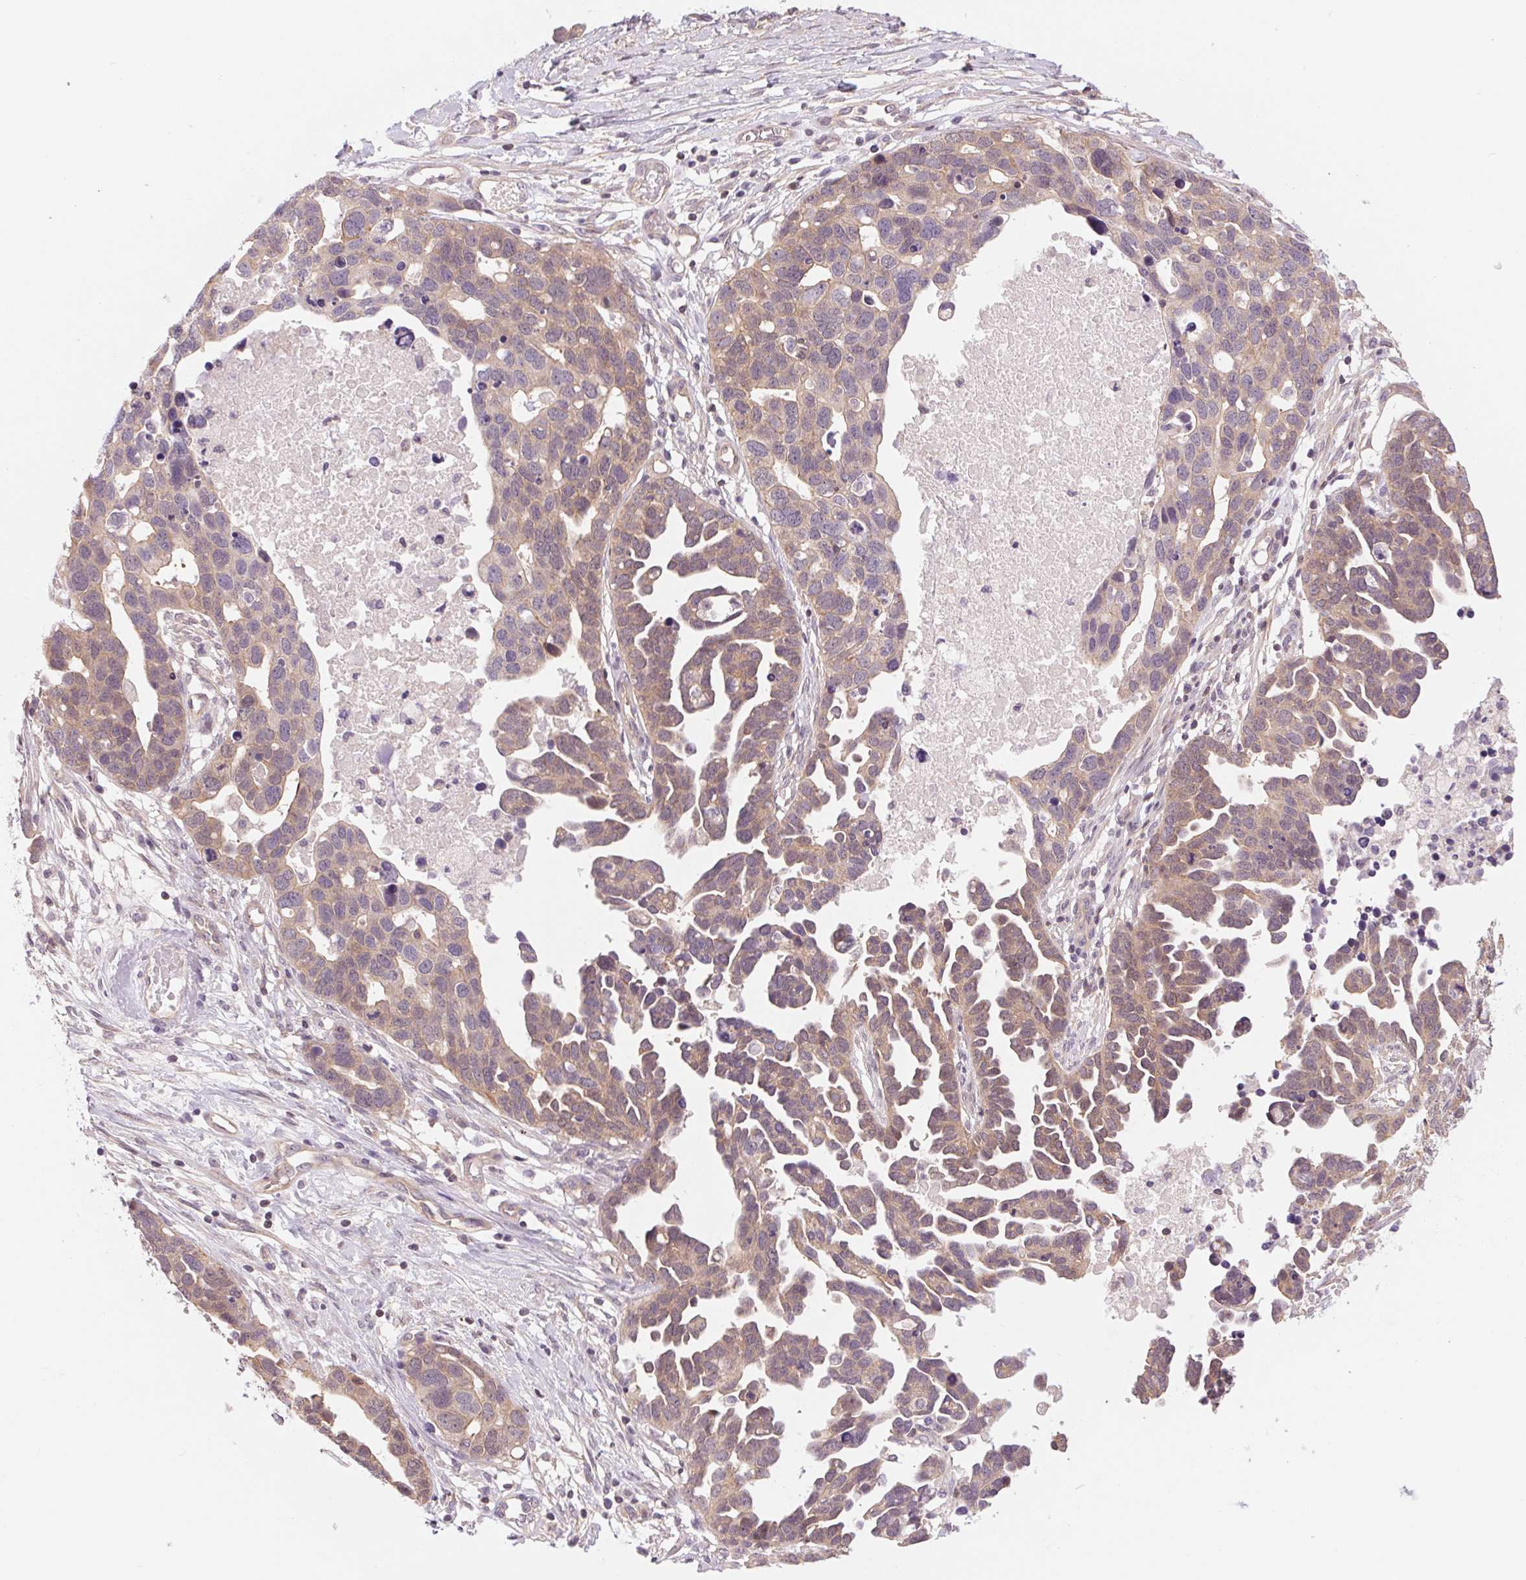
{"staining": {"intensity": "weak", "quantity": ">75%", "location": "cytoplasmic/membranous"}, "tissue": "ovarian cancer", "cell_type": "Tumor cells", "image_type": "cancer", "snomed": [{"axis": "morphology", "description": "Cystadenocarcinoma, serous, NOS"}, {"axis": "topography", "description": "Ovary"}], "caption": "The photomicrograph reveals immunohistochemical staining of ovarian cancer. There is weak cytoplasmic/membranous staining is identified in approximately >75% of tumor cells.", "gene": "SH3RF2", "patient": {"sex": "female", "age": 54}}